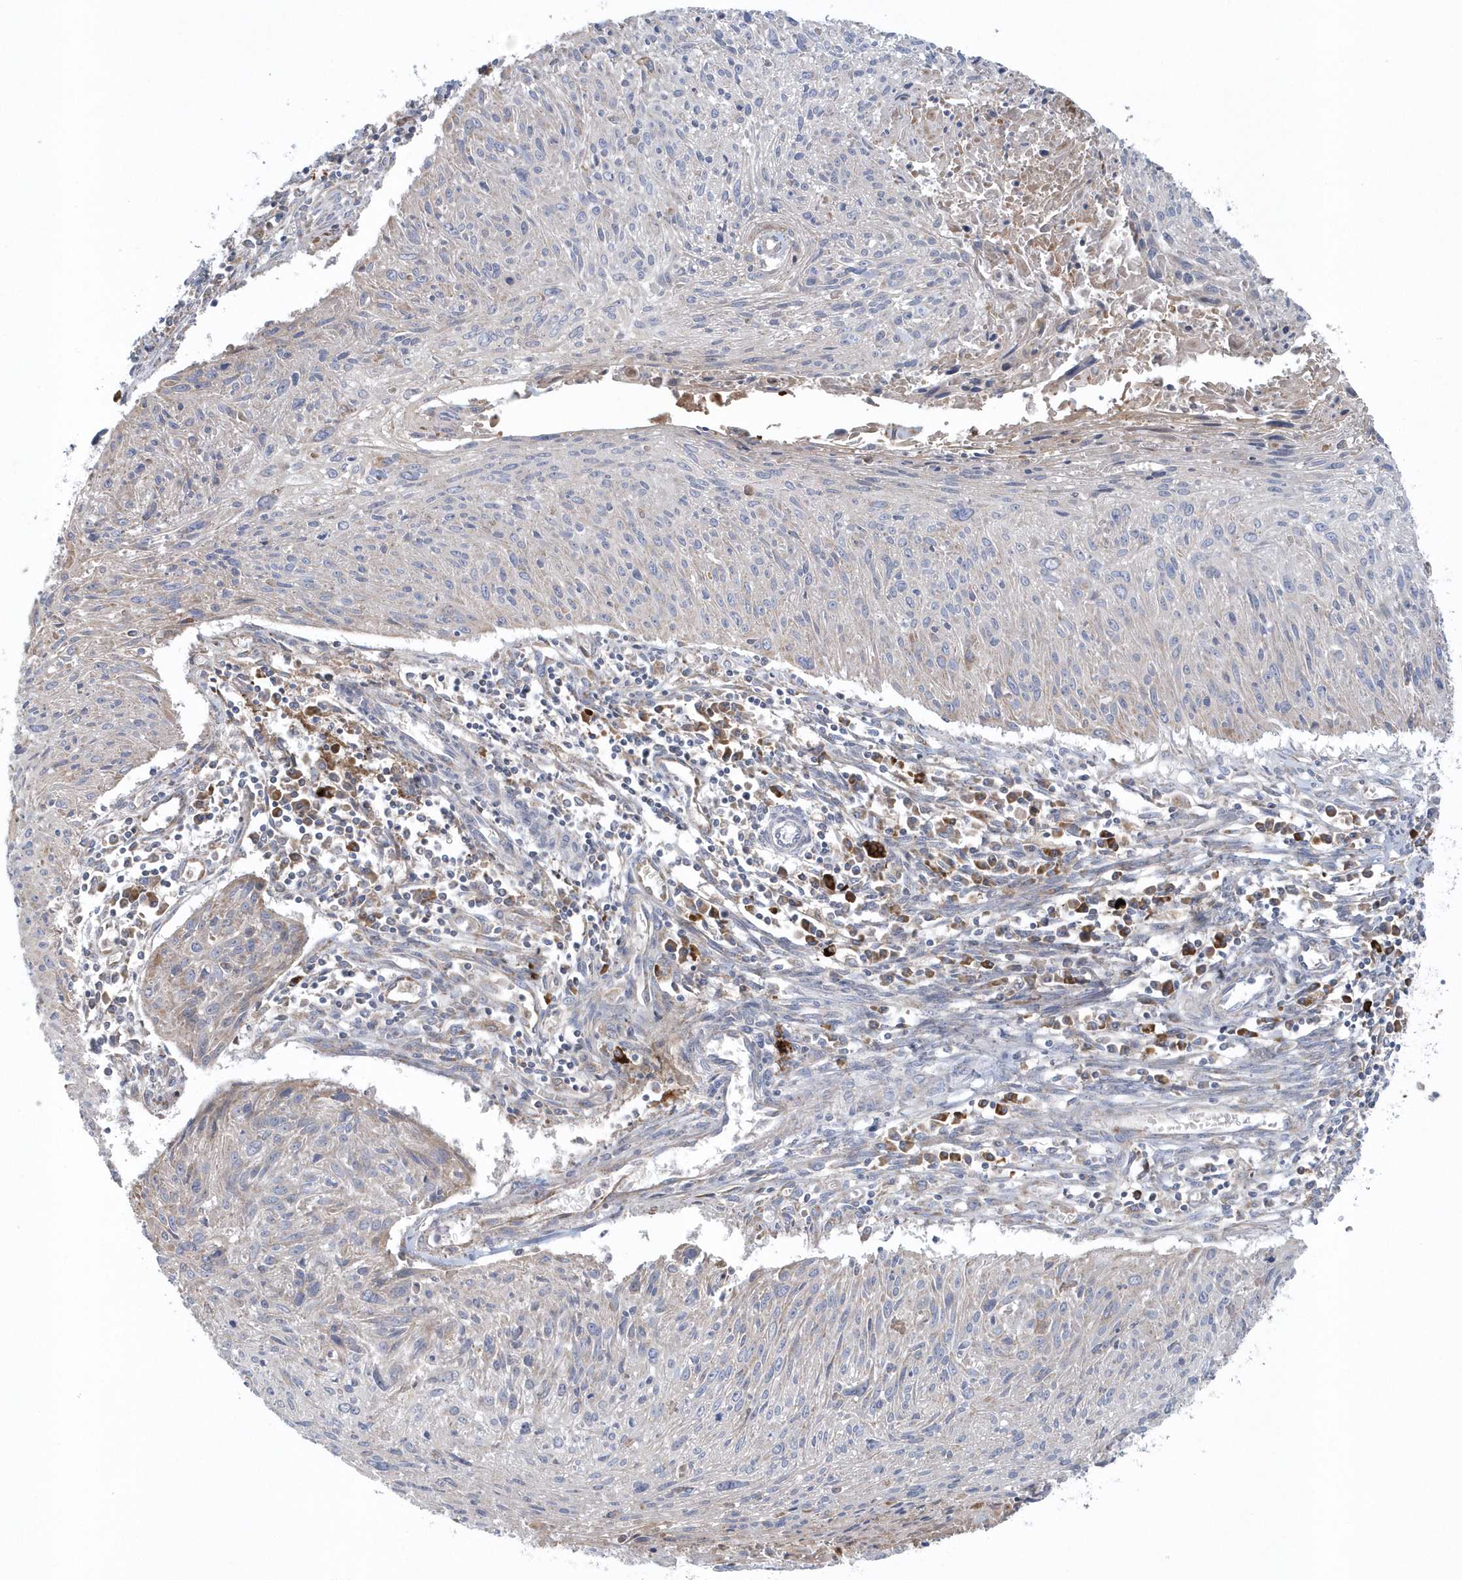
{"staining": {"intensity": "negative", "quantity": "none", "location": "none"}, "tissue": "cervical cancer", "cell_type": "Tumor cells", "image_type": "cancer", "snomed": [{"axis": "morphology", "description": "Squamous cell carcinoma, NOS"}, {"axis": "topography", "description": "Cervix"}], "caption": "The photomicrograph displays no significant expression in tumor cells of cervical squamous cell carcinoma.", "gene": "SPATA18", "patient": {"sex": "female", "age": 51}}